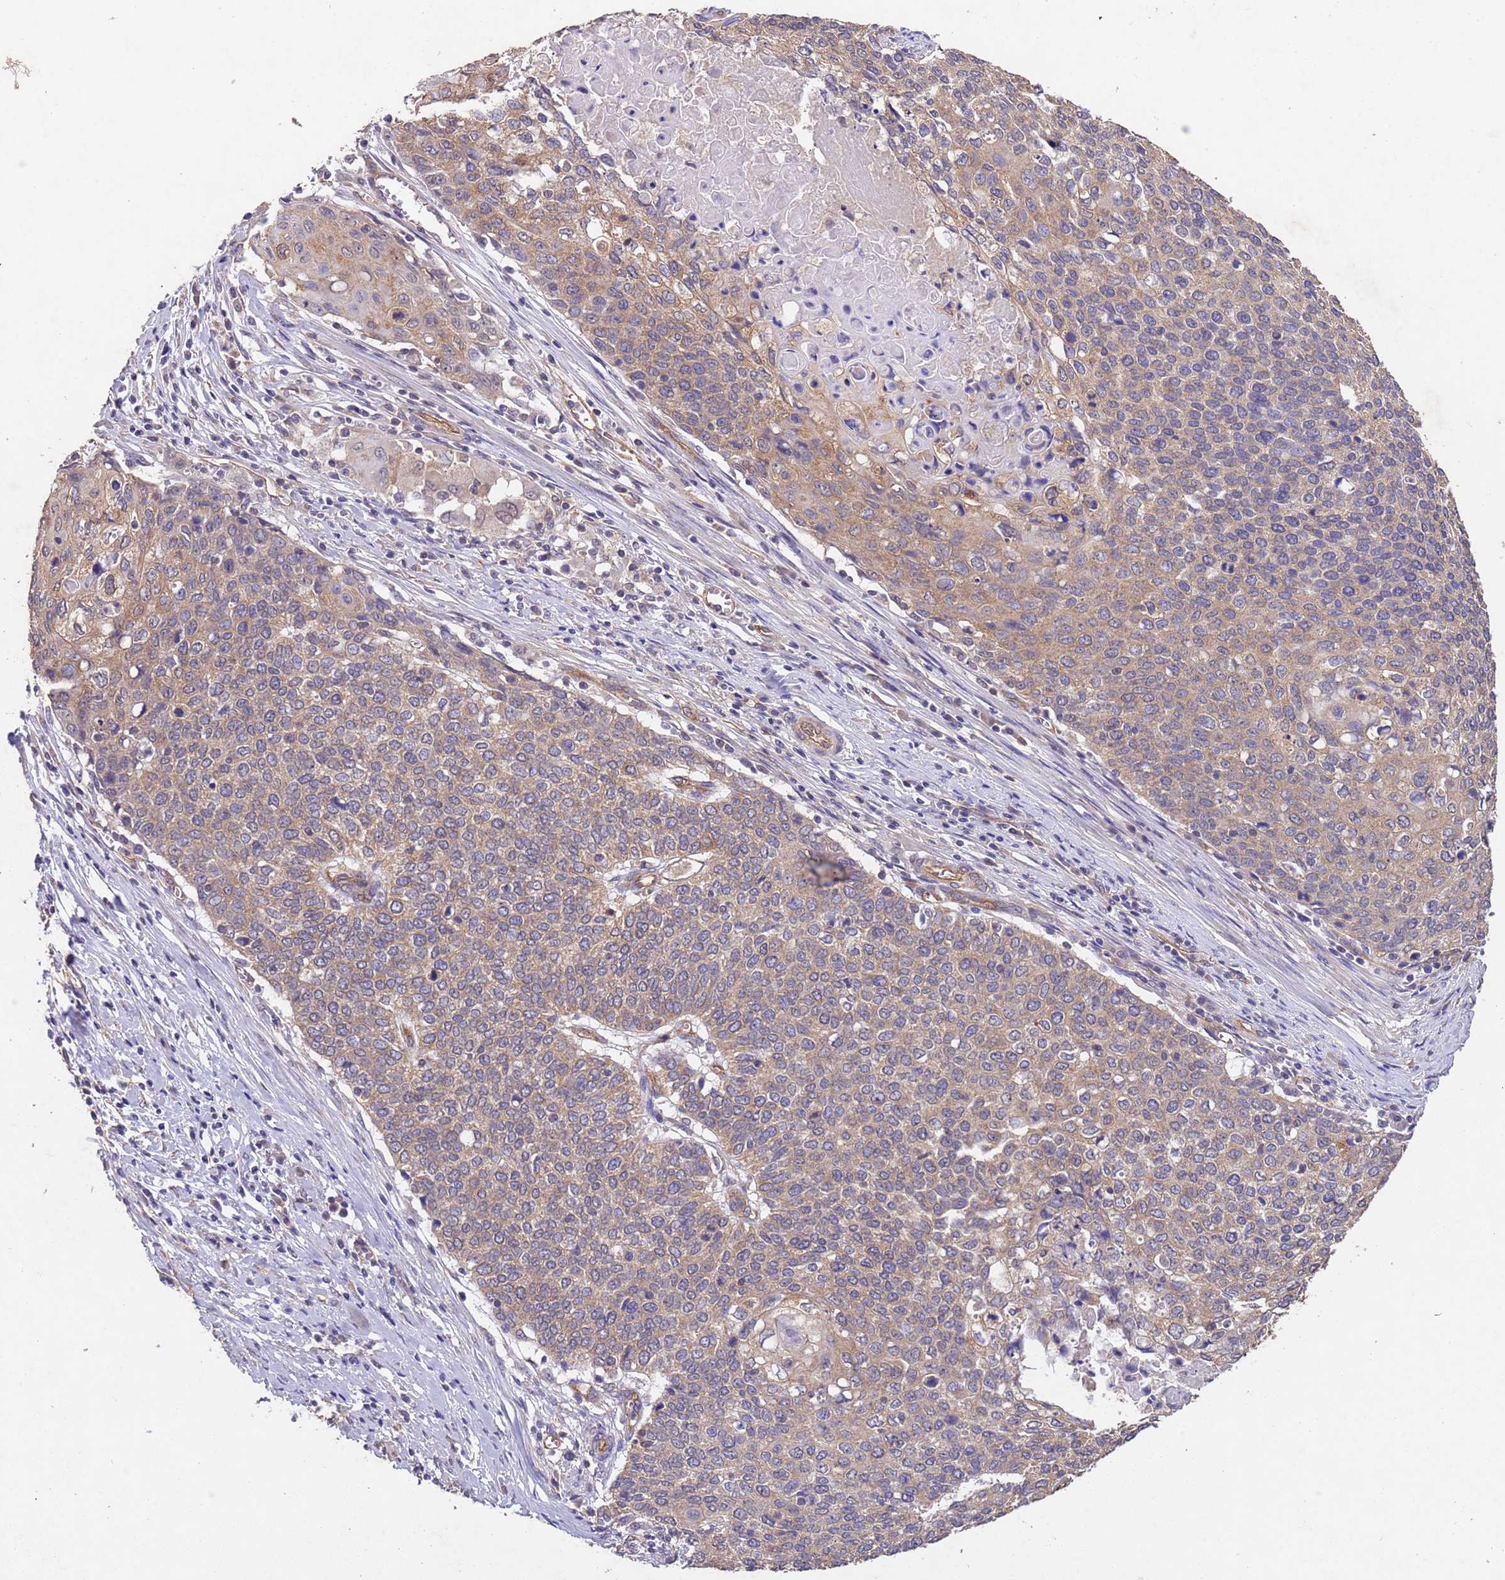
{"staining": {"intensity": "moderate", "quantity": ">75%", "location": "cytoplasmic/membranous"}, "tissue": "cervical cancer", "cell_type": "Tumor cells", "image_type": "cancer", "snomed": [{"axis": "morphology", "description": "Squamous cell carcinoma, NOS"}, {"axis": "topography", "description": "Cervix"}], "caption": "This is an image of IHC staining of squamous cell carcinoma (cervical), which shows moderate expression in the cytoplasmic/membranous of tumor cells.", "gene": "MTX3", "patient": {"sex": "female", "age": 39}}